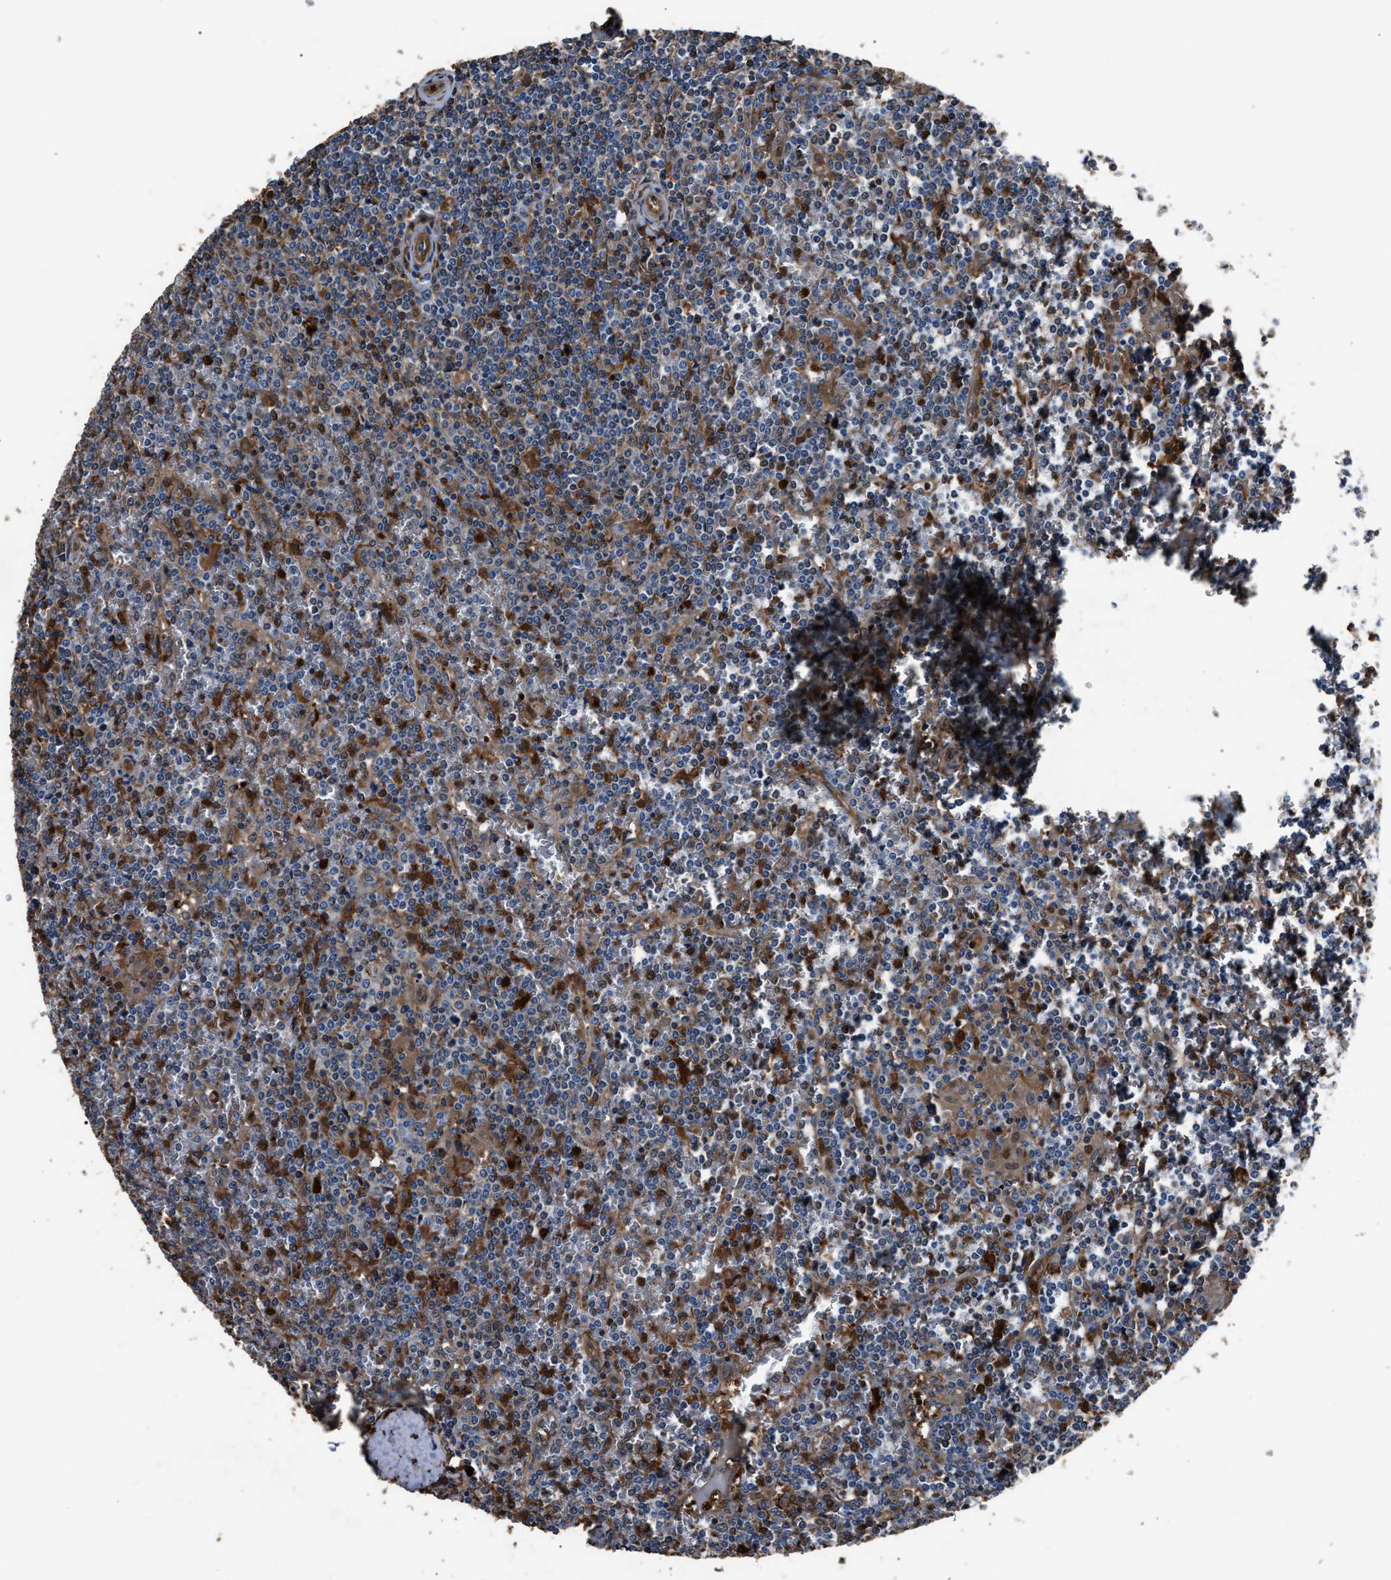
{"staining": {"intensity": "moderate", "quantity": "<25%", "location": "cytoplasmic/membranous"}, "tissue": "lymphoma", "cell_type": "Tumor cells", "image_type": "cancer", "snomed": [{"axis": "morphology", "description": "Malignant lymphoma, non-Hodgkin's type, Low grade"}, {"axis": "topography", "description": "Spleen"}], "caption": "Immunohistochemistry of lymphoma displays low levels of moderate cytoplasmic/membranous positivity in approximately <25% of tumor cells.", "gene": "GSTP1", "patient": {"sex": "female", "age": 19}}